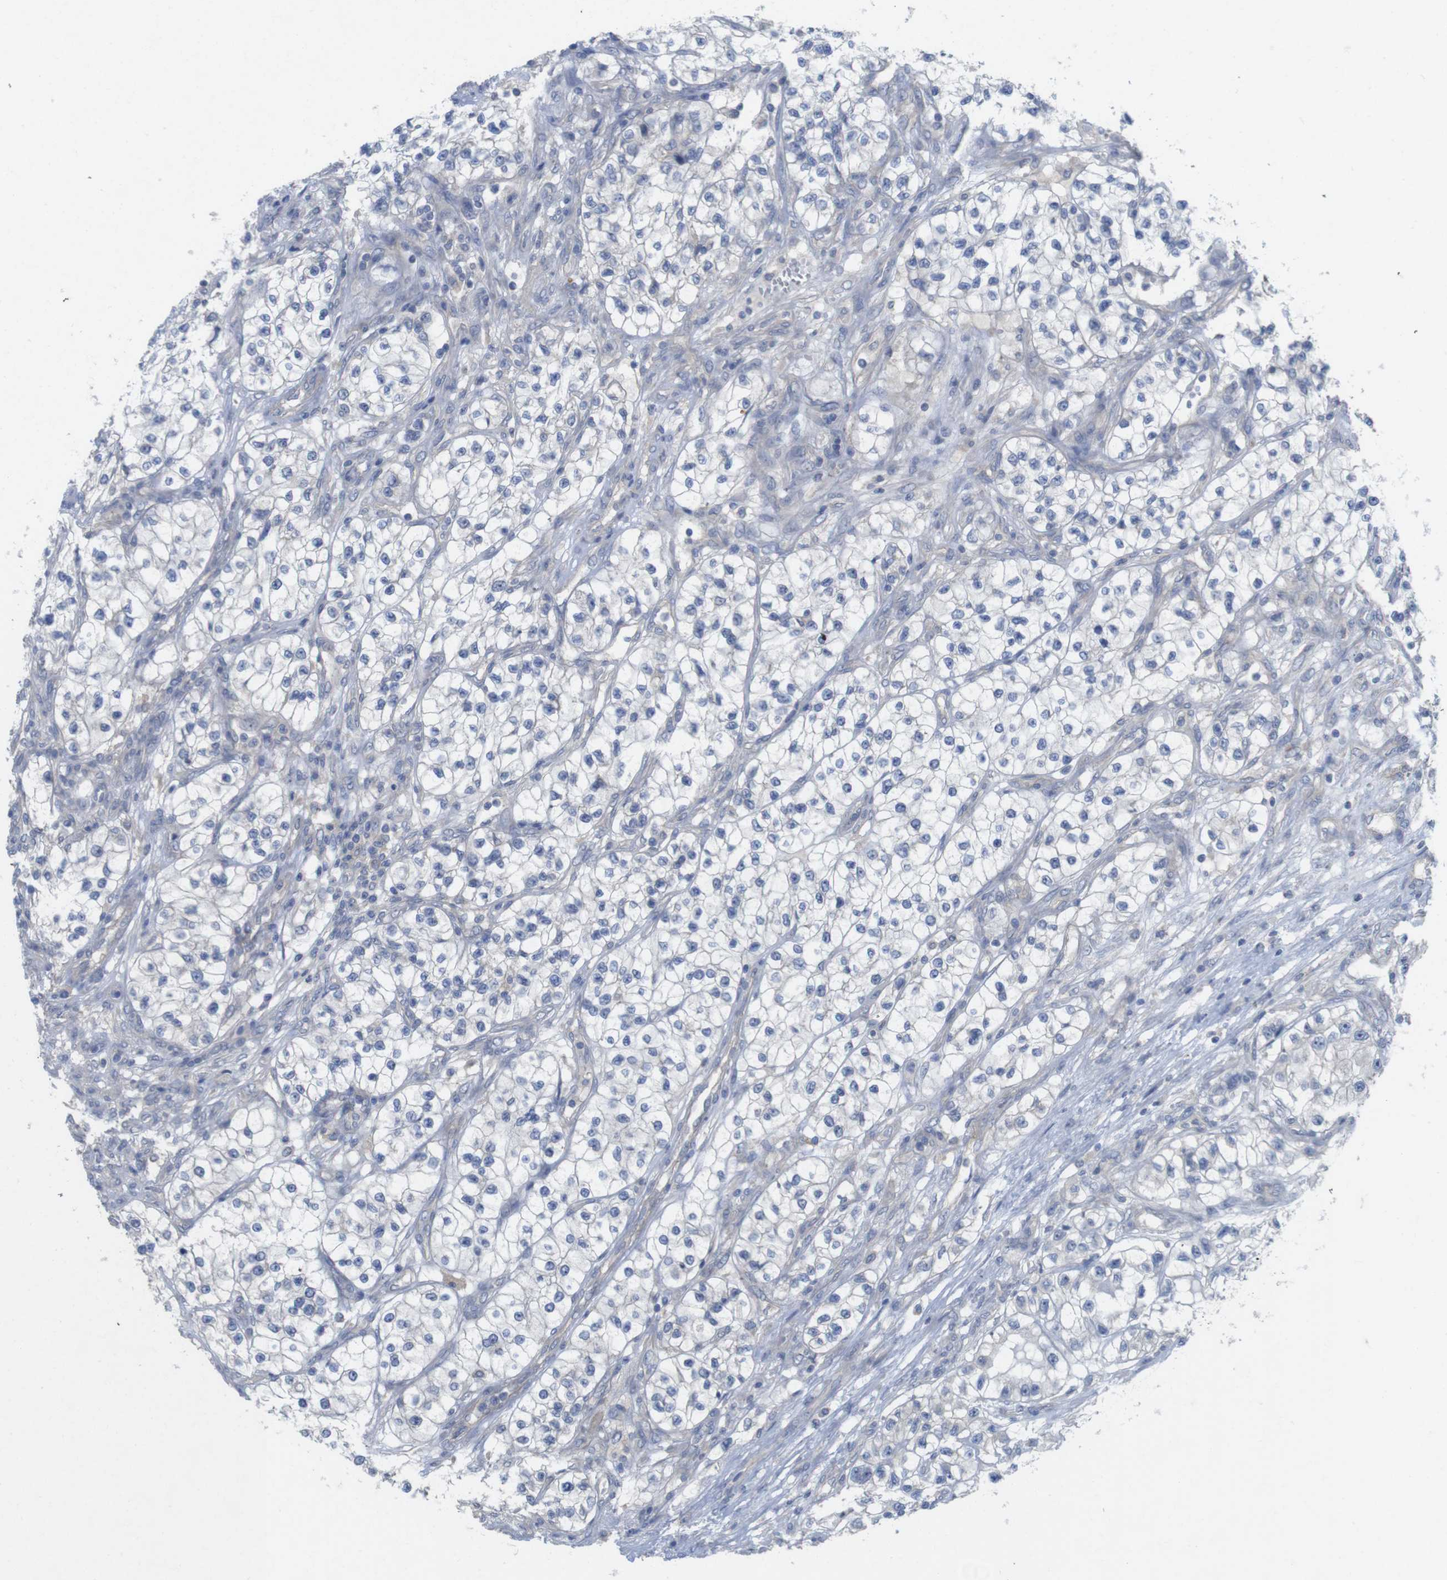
{"staining": {"intensity": "negative", "quantity": "none", "location": "none"}, "tissue": "renal cancer", "cell_type": "Tumor cells", "image_type": "cancer", "snomed": [{"axis": "morphology", "description": "Adenocarcinoma, NOS"}, {"axis": "topography", "description": "Kidney"}], "caption": "Immunohistochemistry (IHC) photomicrograph of renal adenocarcinoma stained for a protein (brown), which demonstrates no positivity in tumor cells.", "gene": "KIDINS220", "patient": {"sex": "female", "age": 57}}